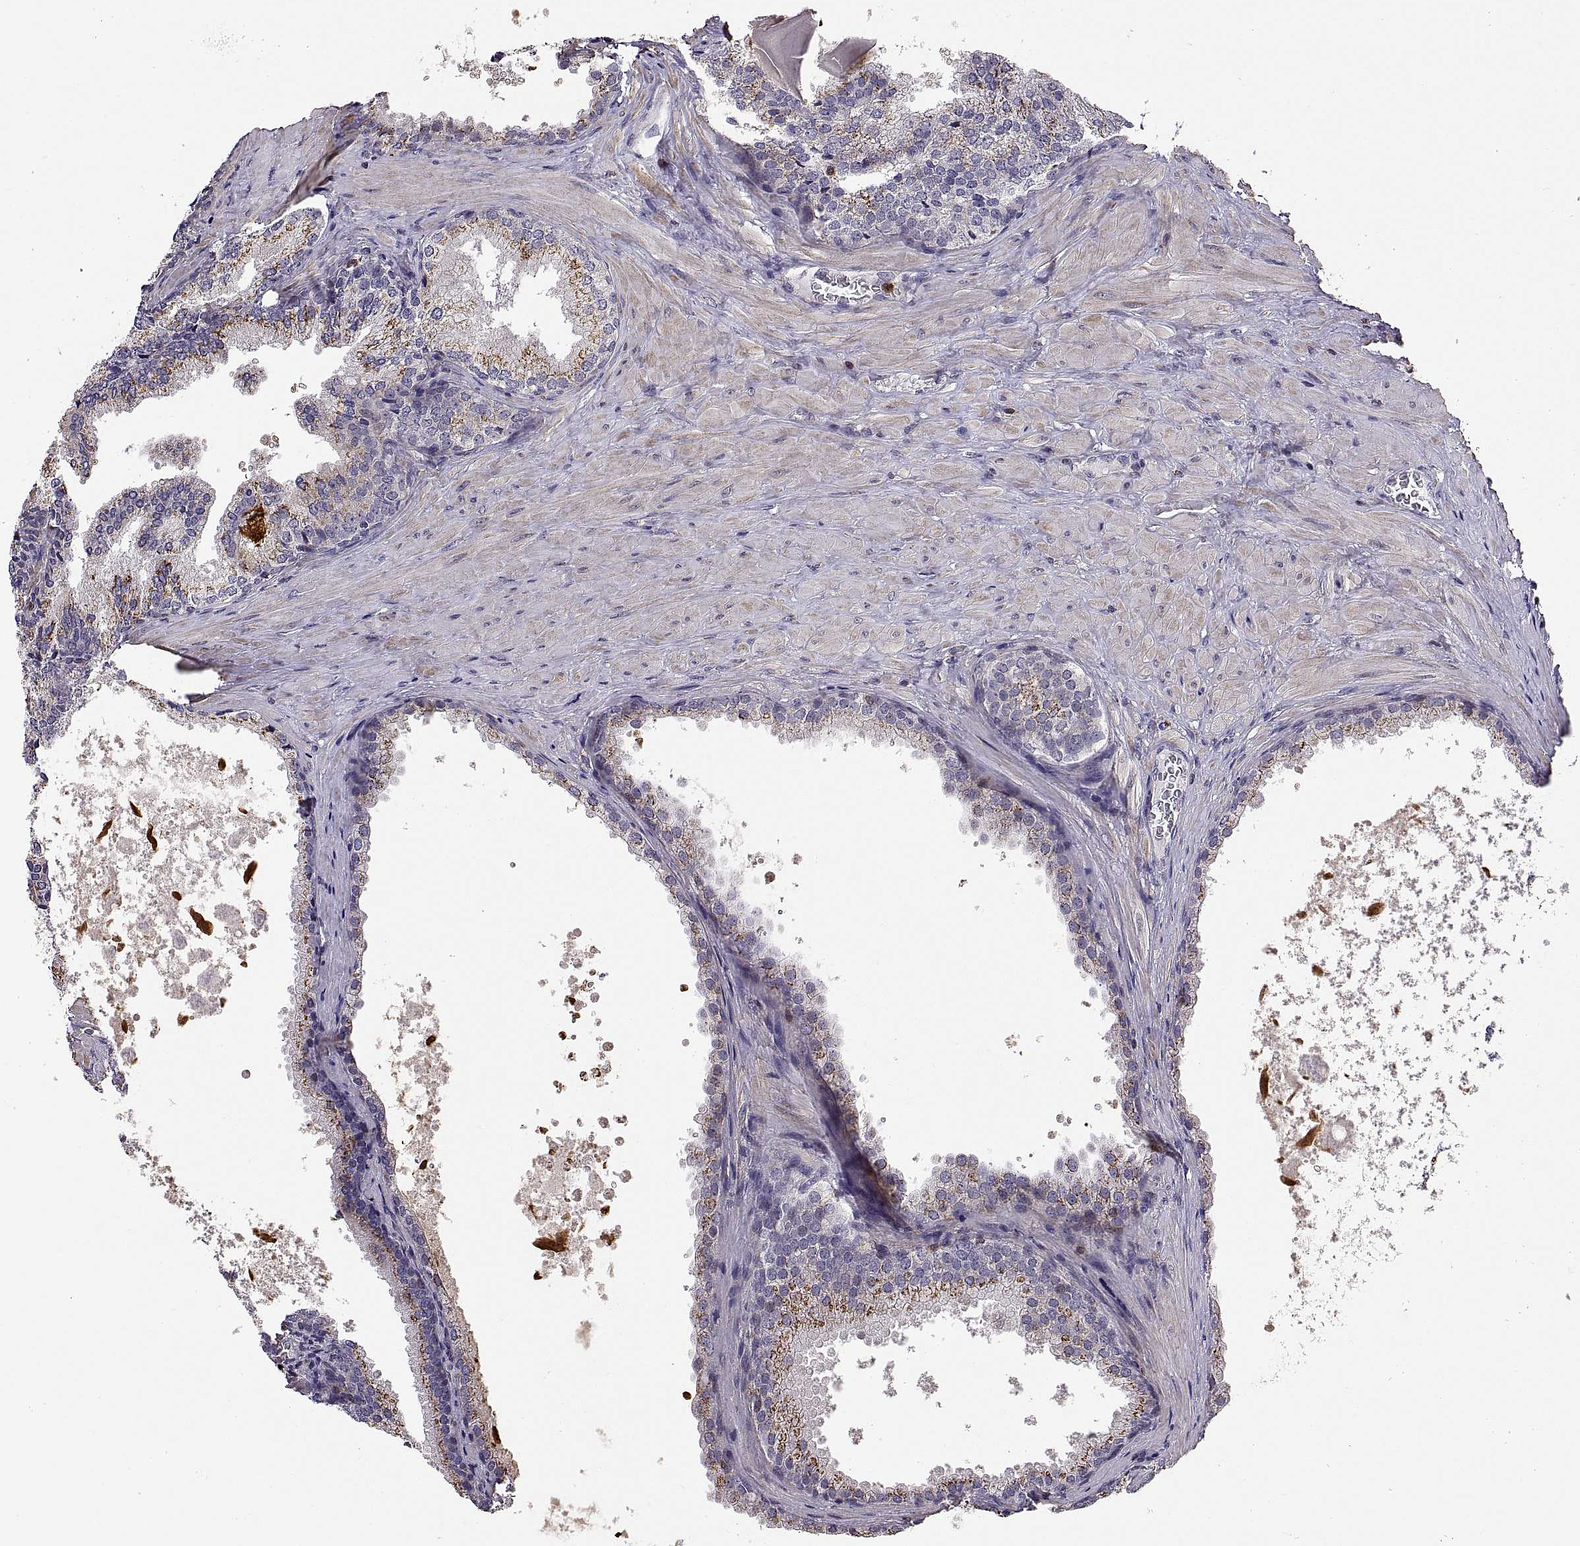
{"staining": {"intensity": "strong", "quantity": "25%-75%", "location": "cytoplasmic/membranous"}, "tissue": "prostate cancer", "cell_type": "Tumor cells", "image_type": "cancer", "snomed": [{"axis": "morphology", "description": "Adenocarcinoma, Low grade"}, {"axis": "topography", "description": "Prostate"}], "caption": "Immunohistochemical staining of low-grade adenocarcinoma (prostate) exhibits high levels of strong cytoplasmic/membranous staining in approximately 25%-75% of tumor cells. (Brightfield microscopy of DAB IHC at high magnification).", "gene": "ACAP1", "patient": {"sex": "male", "age": 56}}